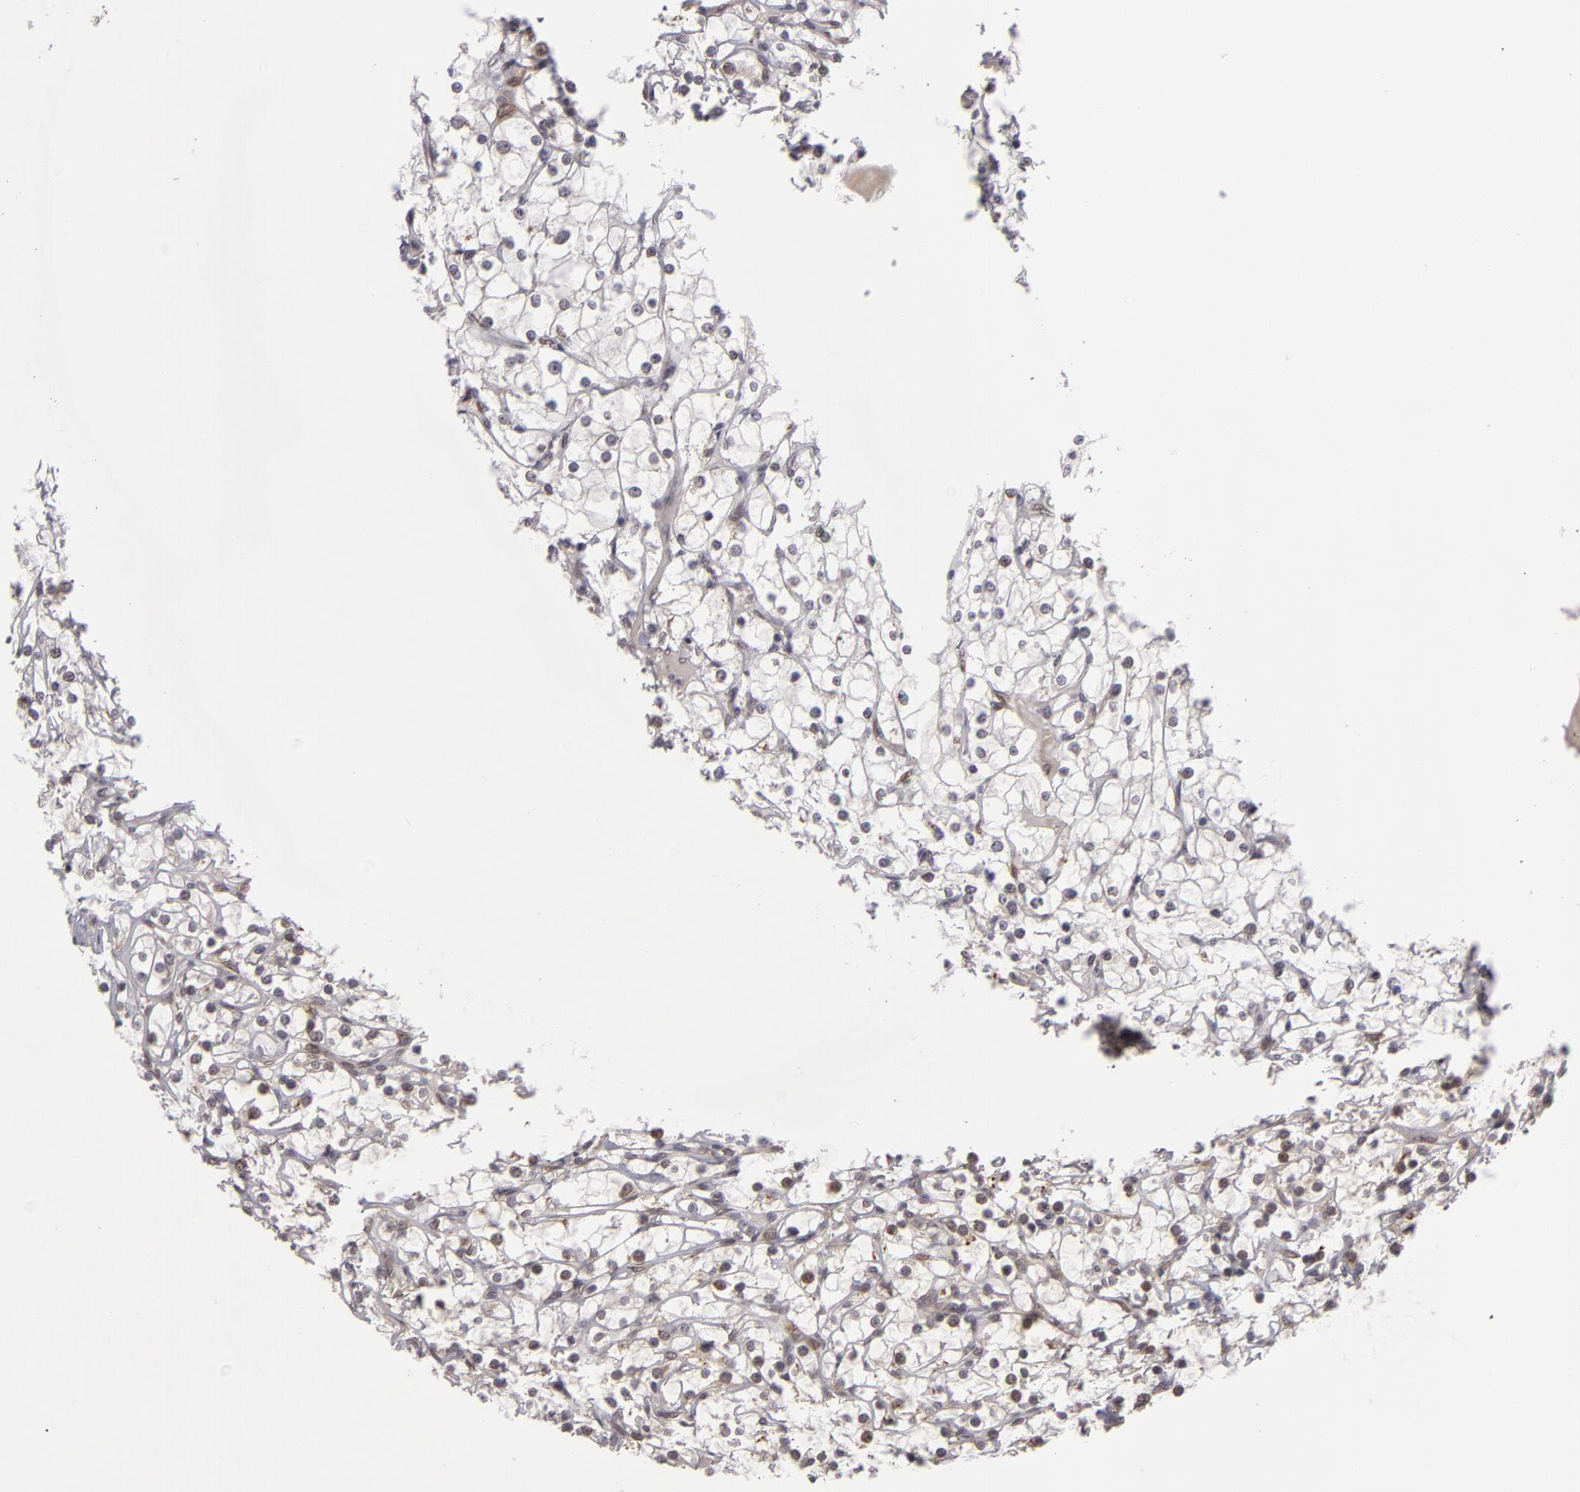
{"staining": {"intensity": "negative", "quantity": "none", "location": "none"}, "tissue": "renal cancer", "cell_type": "Tumor cells", "image_type": "cancer", "snomed": [{"axis": "morphology", "description": "Adenocarcinoma, NOS"}, {"axis": "topography", "description": "Kidney"}], "caption": "IHC image of neoplastic tissue: human renal cancer (adenocarcinoma) stained with DAB exhibits no significant protein positivity in tumor cells. (IHC, brightfield microscopy, high magnification).", "gene": "ZNF133", "patient": {"sex": "female", "age": 73}}